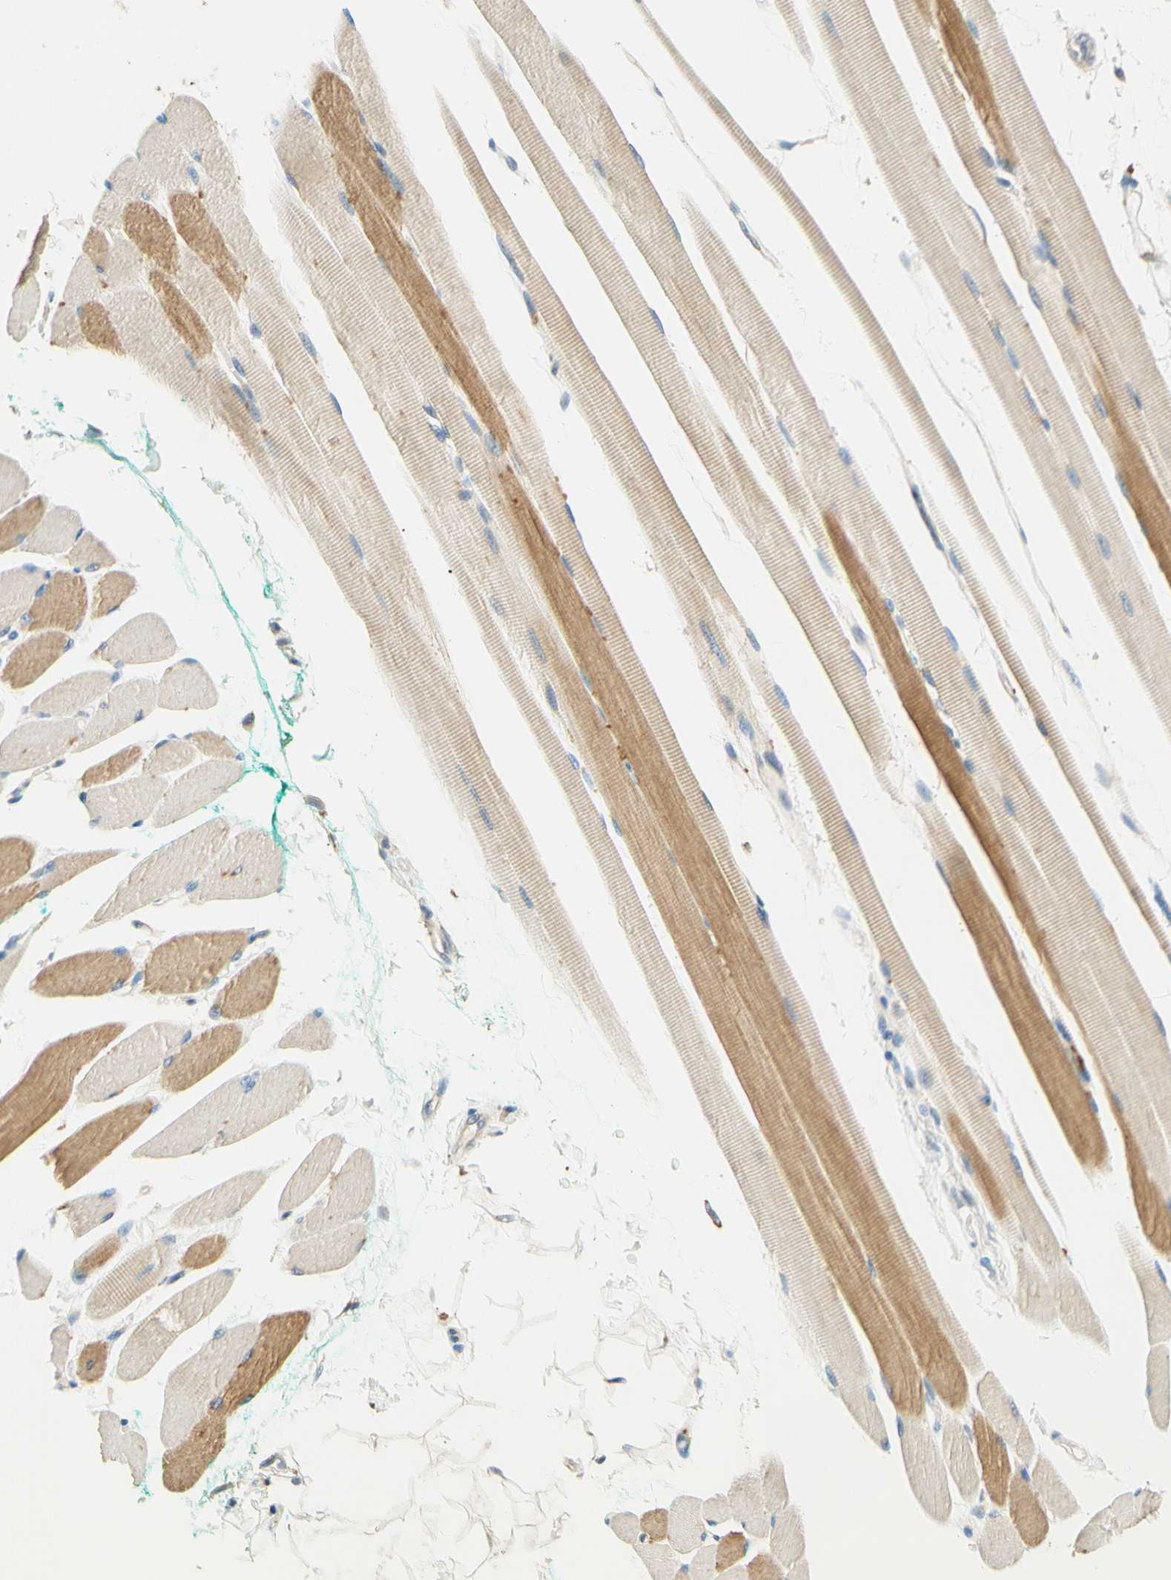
{"staining": {"intensity": "moderate", "quantity": "25%-75%", "location": "cytoplasmic/membranous"}, "tissue": "skeletal muscle", "cell_type": "Myocytes", "image_type": "normal", "snomed": [{"axis": "morphology", "description": "Normal tissue, NOS"}, {"axis": "topography", "description": "Skeletal muscle"}, {"axis": "topography", "description": "Oral tissue"}, {"axis": "topography", "description": "Peripheral nerve tissue"}], "caption": "Human skeletal muscle stained for a protein (brown) reveals moderate cytoplasmic/membranous positive staining in about 25%-75% of myocytes.", "gene": "ENTREP2", "patient": {"sex": "female", "age": 84}}